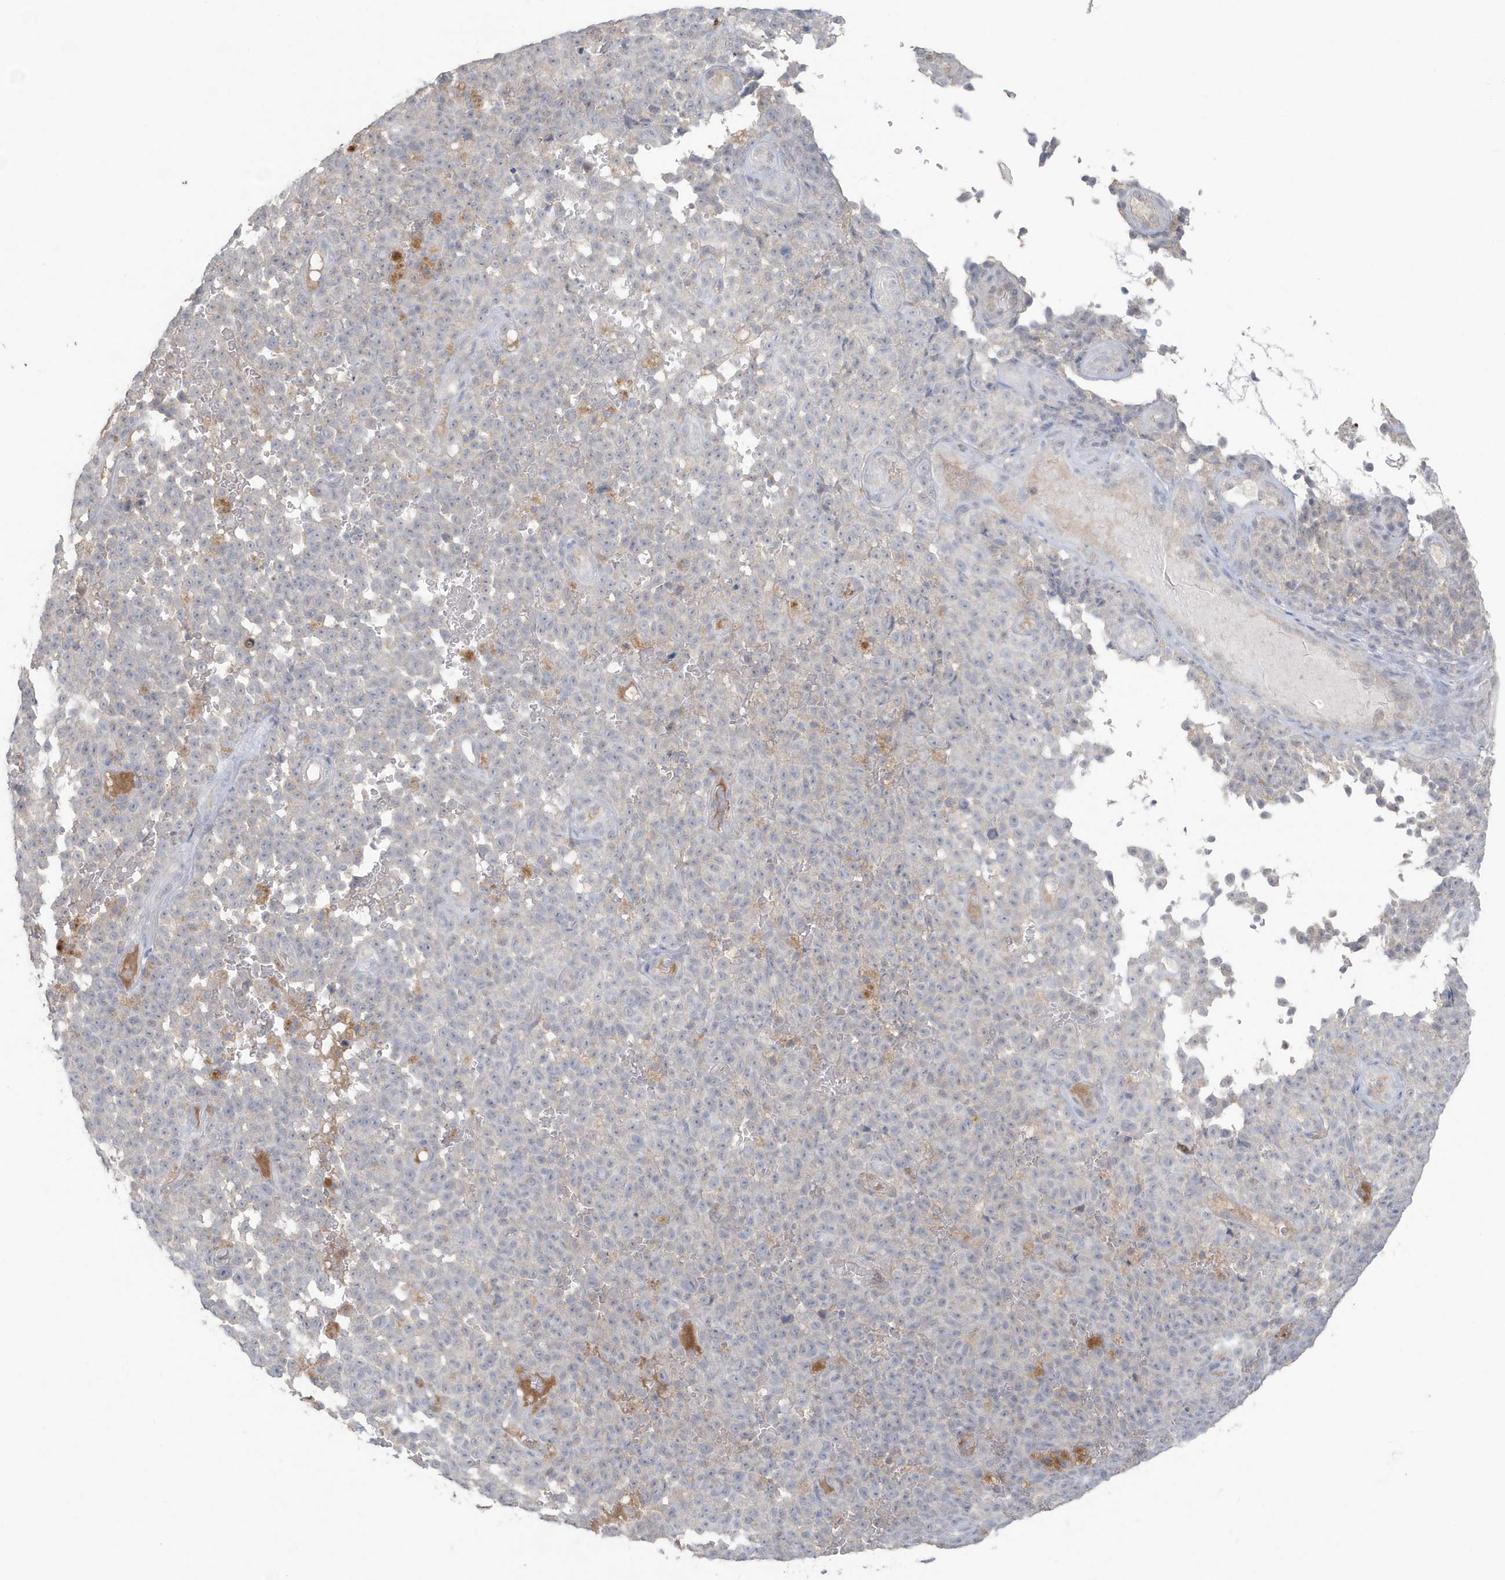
{"staining": {"intensity": "negative", "quantity": "none", "location": "none"}, "tissue": "melanoma", "cell_type": "Tumor cells", "image_type": "cancer", "snomed": [{"axis": "morphology", "description": "Malignant melanoma, NOS"}, {"axis": "topography", "description": "Skin"}], "caption": "Immunohistochemistry of melanoma shows no expression in tumor cells.", "gene": "C1RL", "patient": {"sex": "female", "age": 82}}